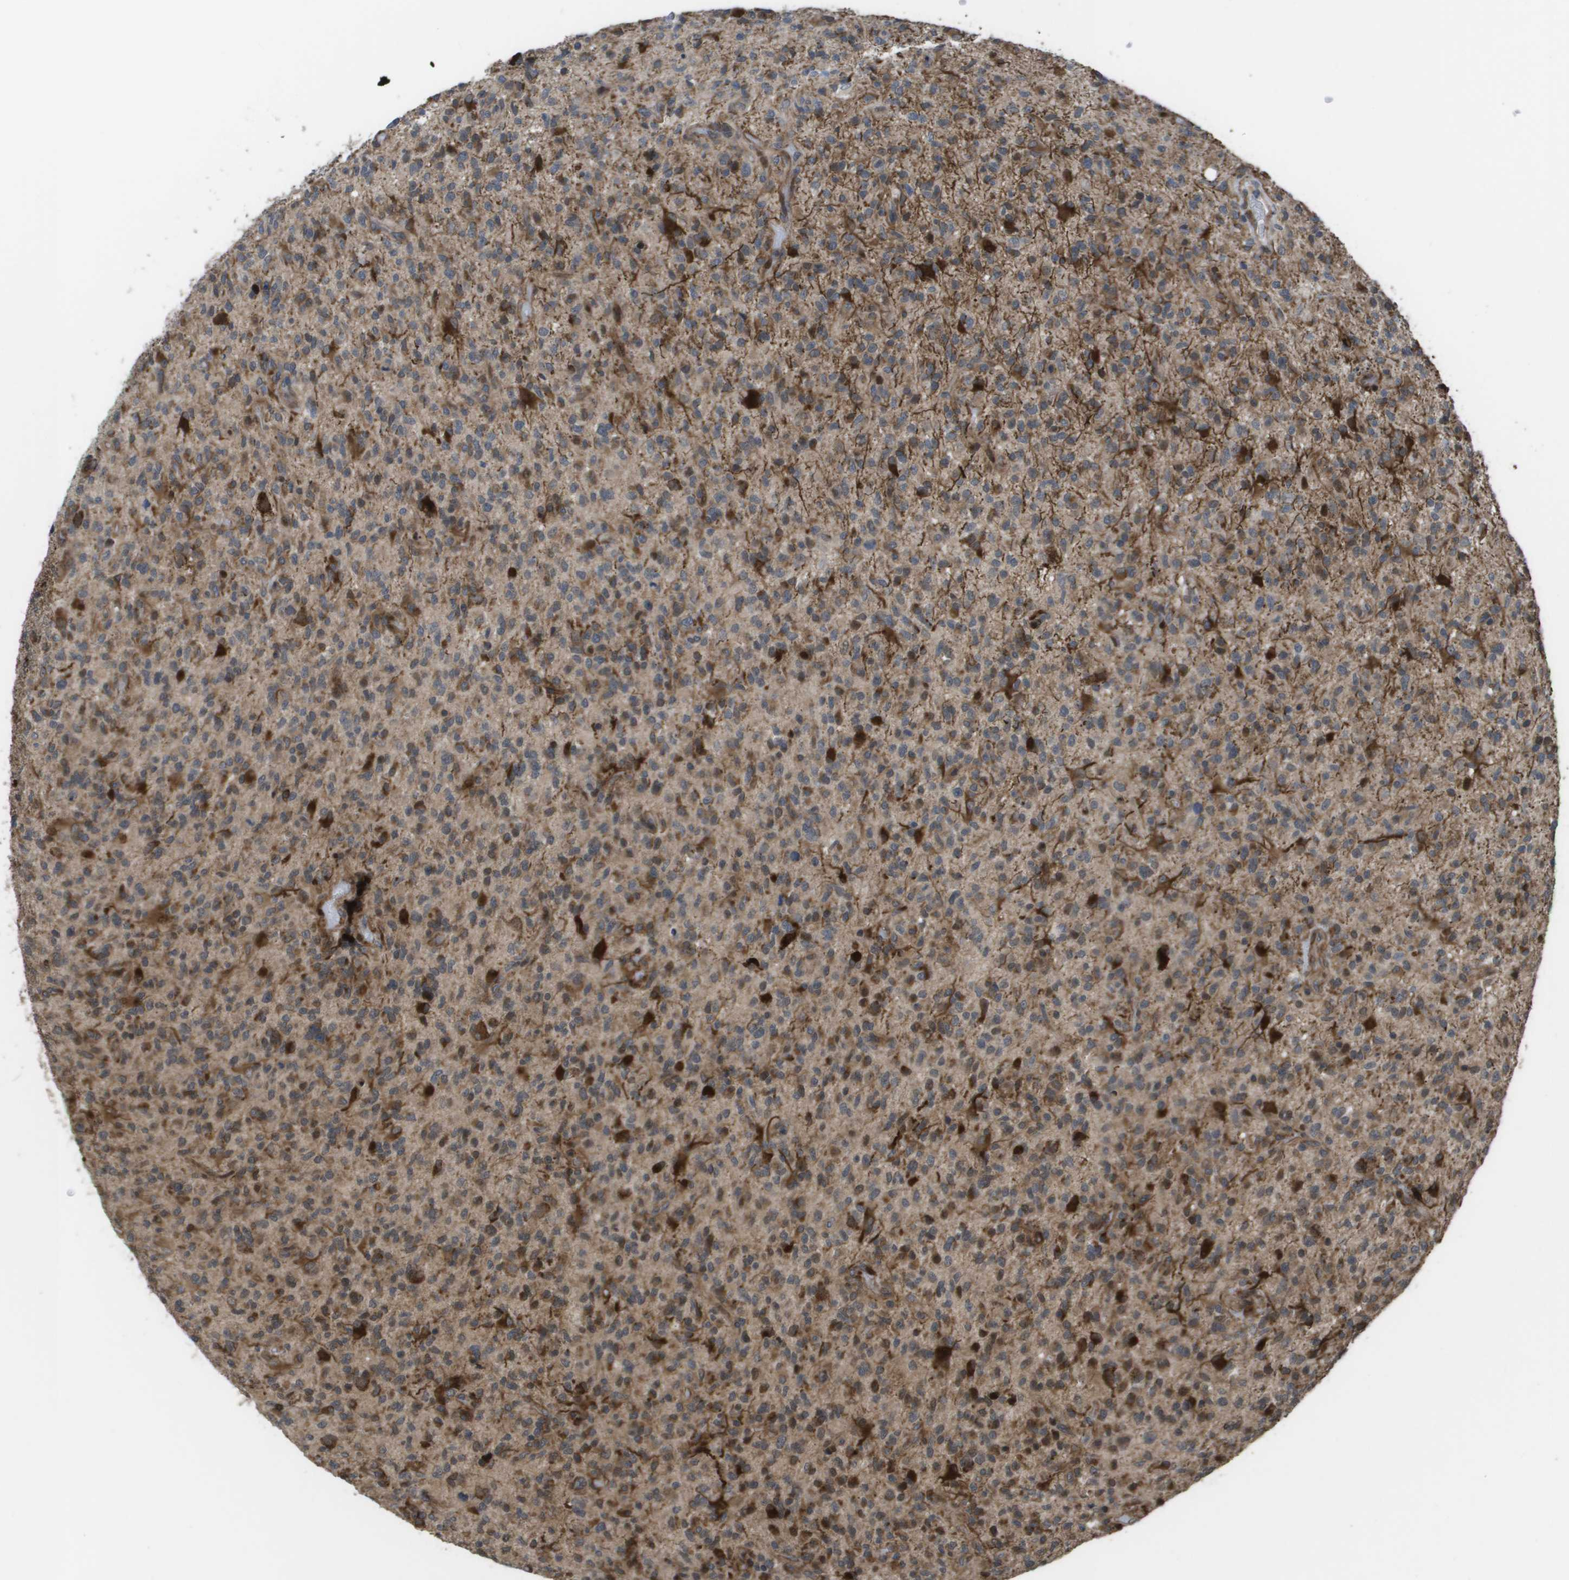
{"staining": {"intensity": "moderate", "quantity": ">75%", "location": "cytoplasmic/membranous"}, "tissue": "glioma", "cell_type": "Tumor cells", "image_type": "cancer", "snomed": [{"axis": "morphology", "description": "Glioma, malignant, High grade"}, {"axis": "topography", "description": "Brain"}], "caption": "Glioma tissue shows moderate cytoplasmic/membranous expression in approximately >75% of tumor cells The staining is performed using DAB brown chromogen to label protein expression. The nuclei are counter-stained blue using hematoxylin.", "gene": "AXIN2", "patient": {"sex": "male", "age": 71}}